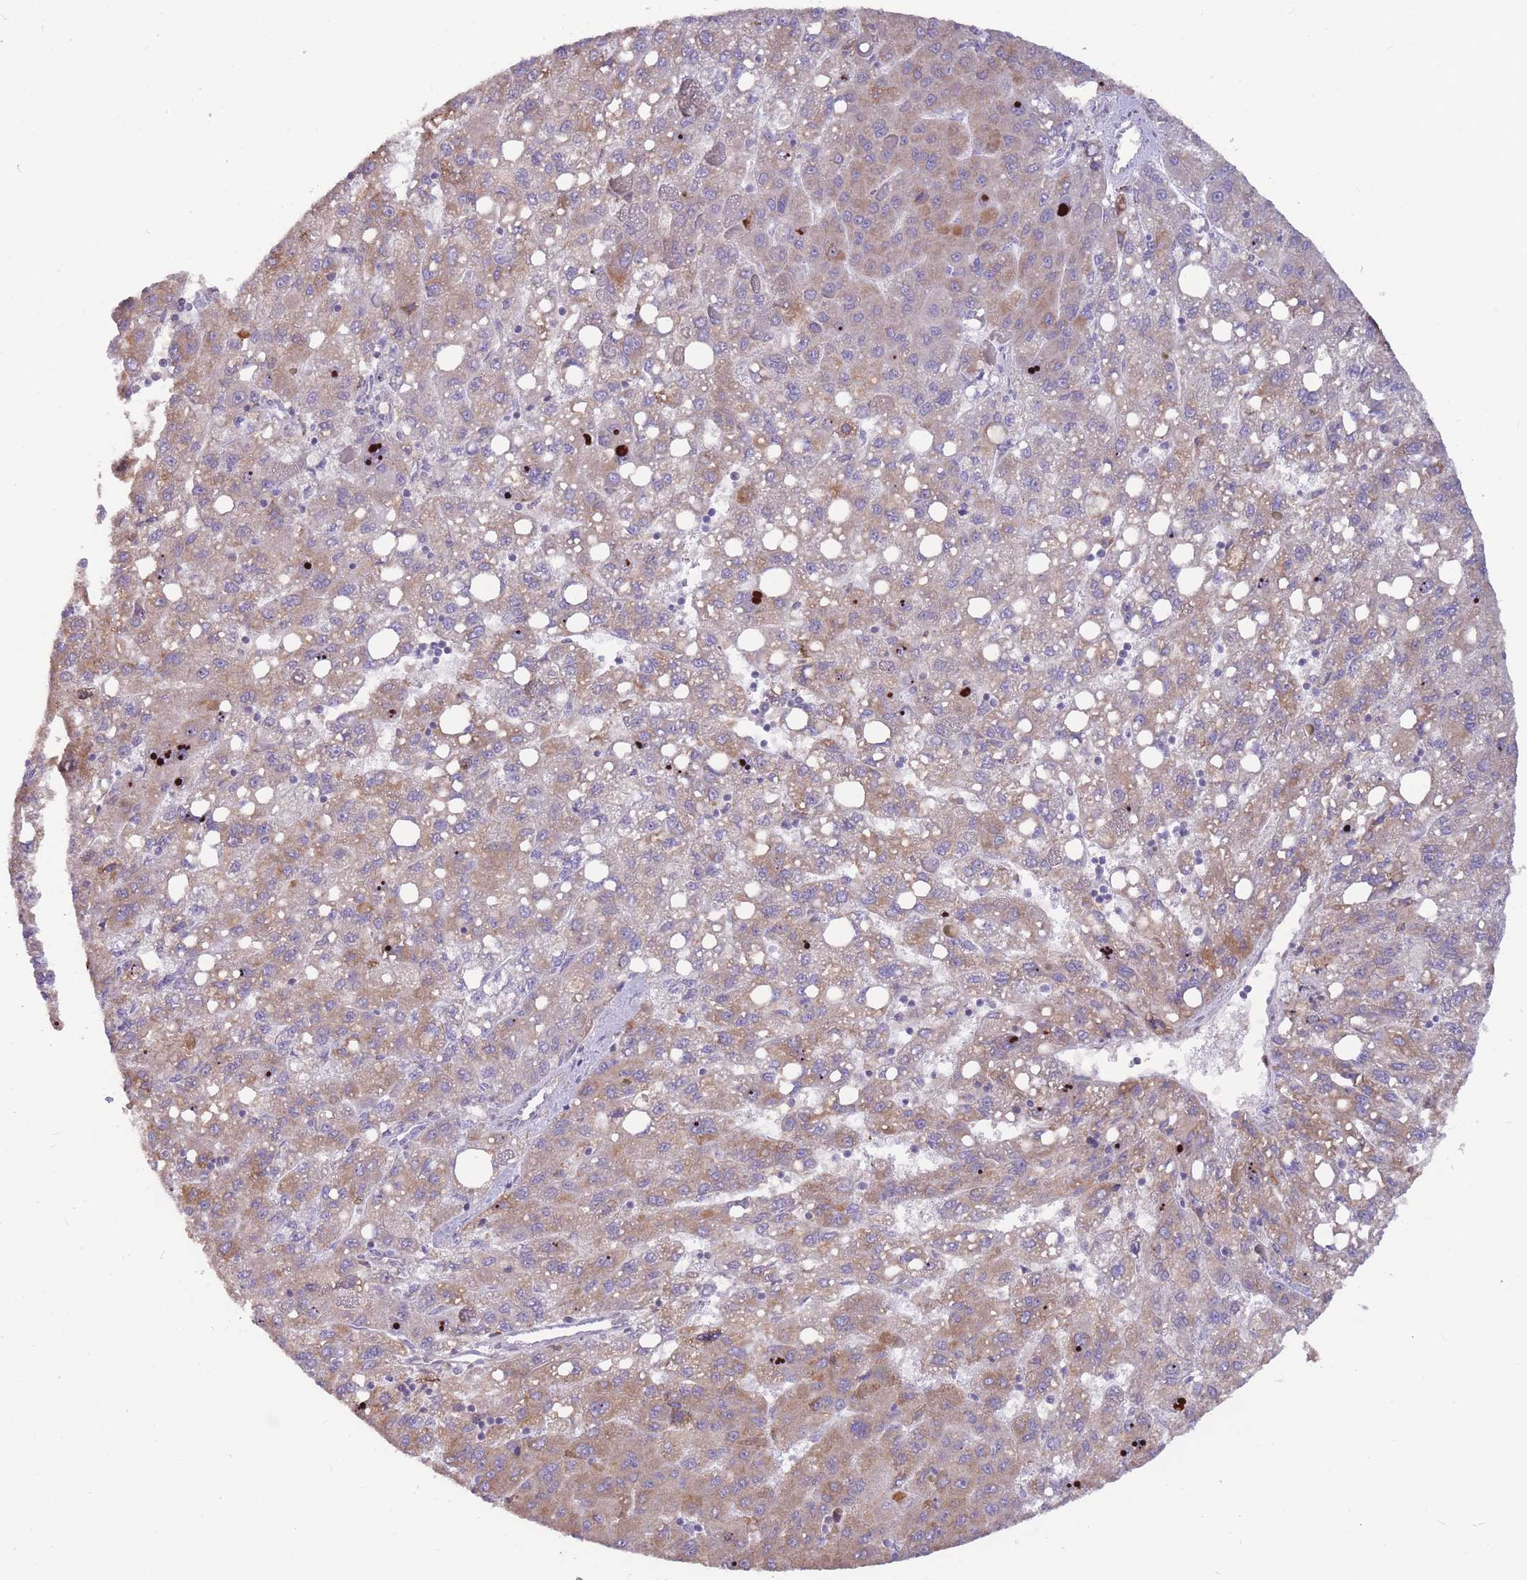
{"staining": {"intensity": "weak", "quantity": ">75%", "location": "cytoplasmic/membranous"}, "tissue": "liver cancer", "cell_type": "Tumor cells", "image_type": "cancer", "snomed": [{"axis": "morphology", "description": "Carcinoma, Hepatocellular, NOS"}, {"axis": "topography", "description": "Liver"}], "caption": "Protein analysis of liver cancer (hepatocellular carcinoma) tissue demonstrates weak cytoplasmic/membranous staining in about >75% of tumor cells.", "gene": "TRAPPC5", "patient": {"sex": "female", "age": 82}}